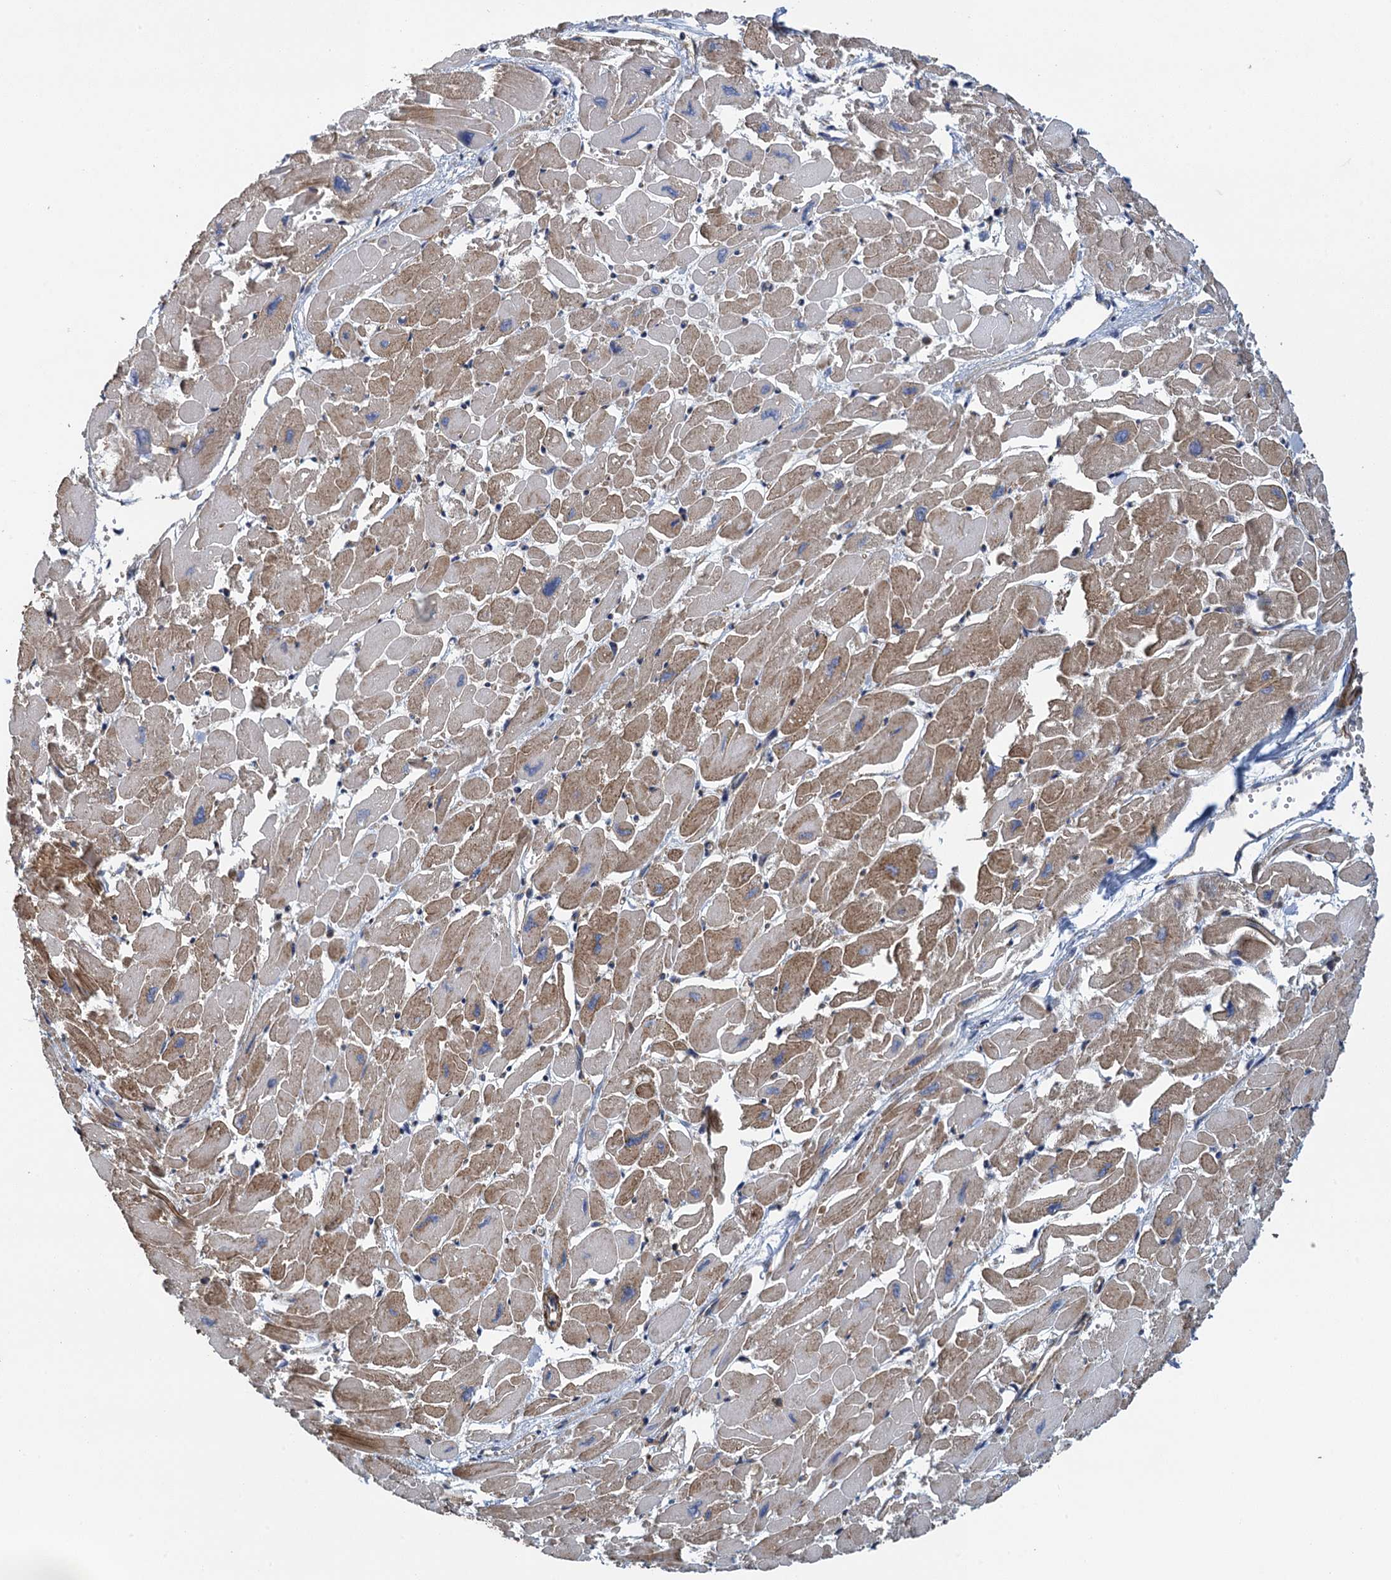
{"staining": {"intensity": "moderate", "quantity": ">75%", "location": "cytoplasmic/membranous"}, "tissue": "heart muscle", "cell_type": "Cardiomyocytes", "image_type": "normal", "snomed": [{"axis": "morphology", "description": "Normal tissue, NOS"}, {"axis": "topography", "description": "Heart"}], "caption": "An immunohistochemistry image of normal tissue is shown. Protein staining in brown highlights moderate cytoplasmic/membranous positivity in heart muscle within cardiomyocytes.", "gene": "PROSER2", "patient": {"sex": "male", "age": 54}}